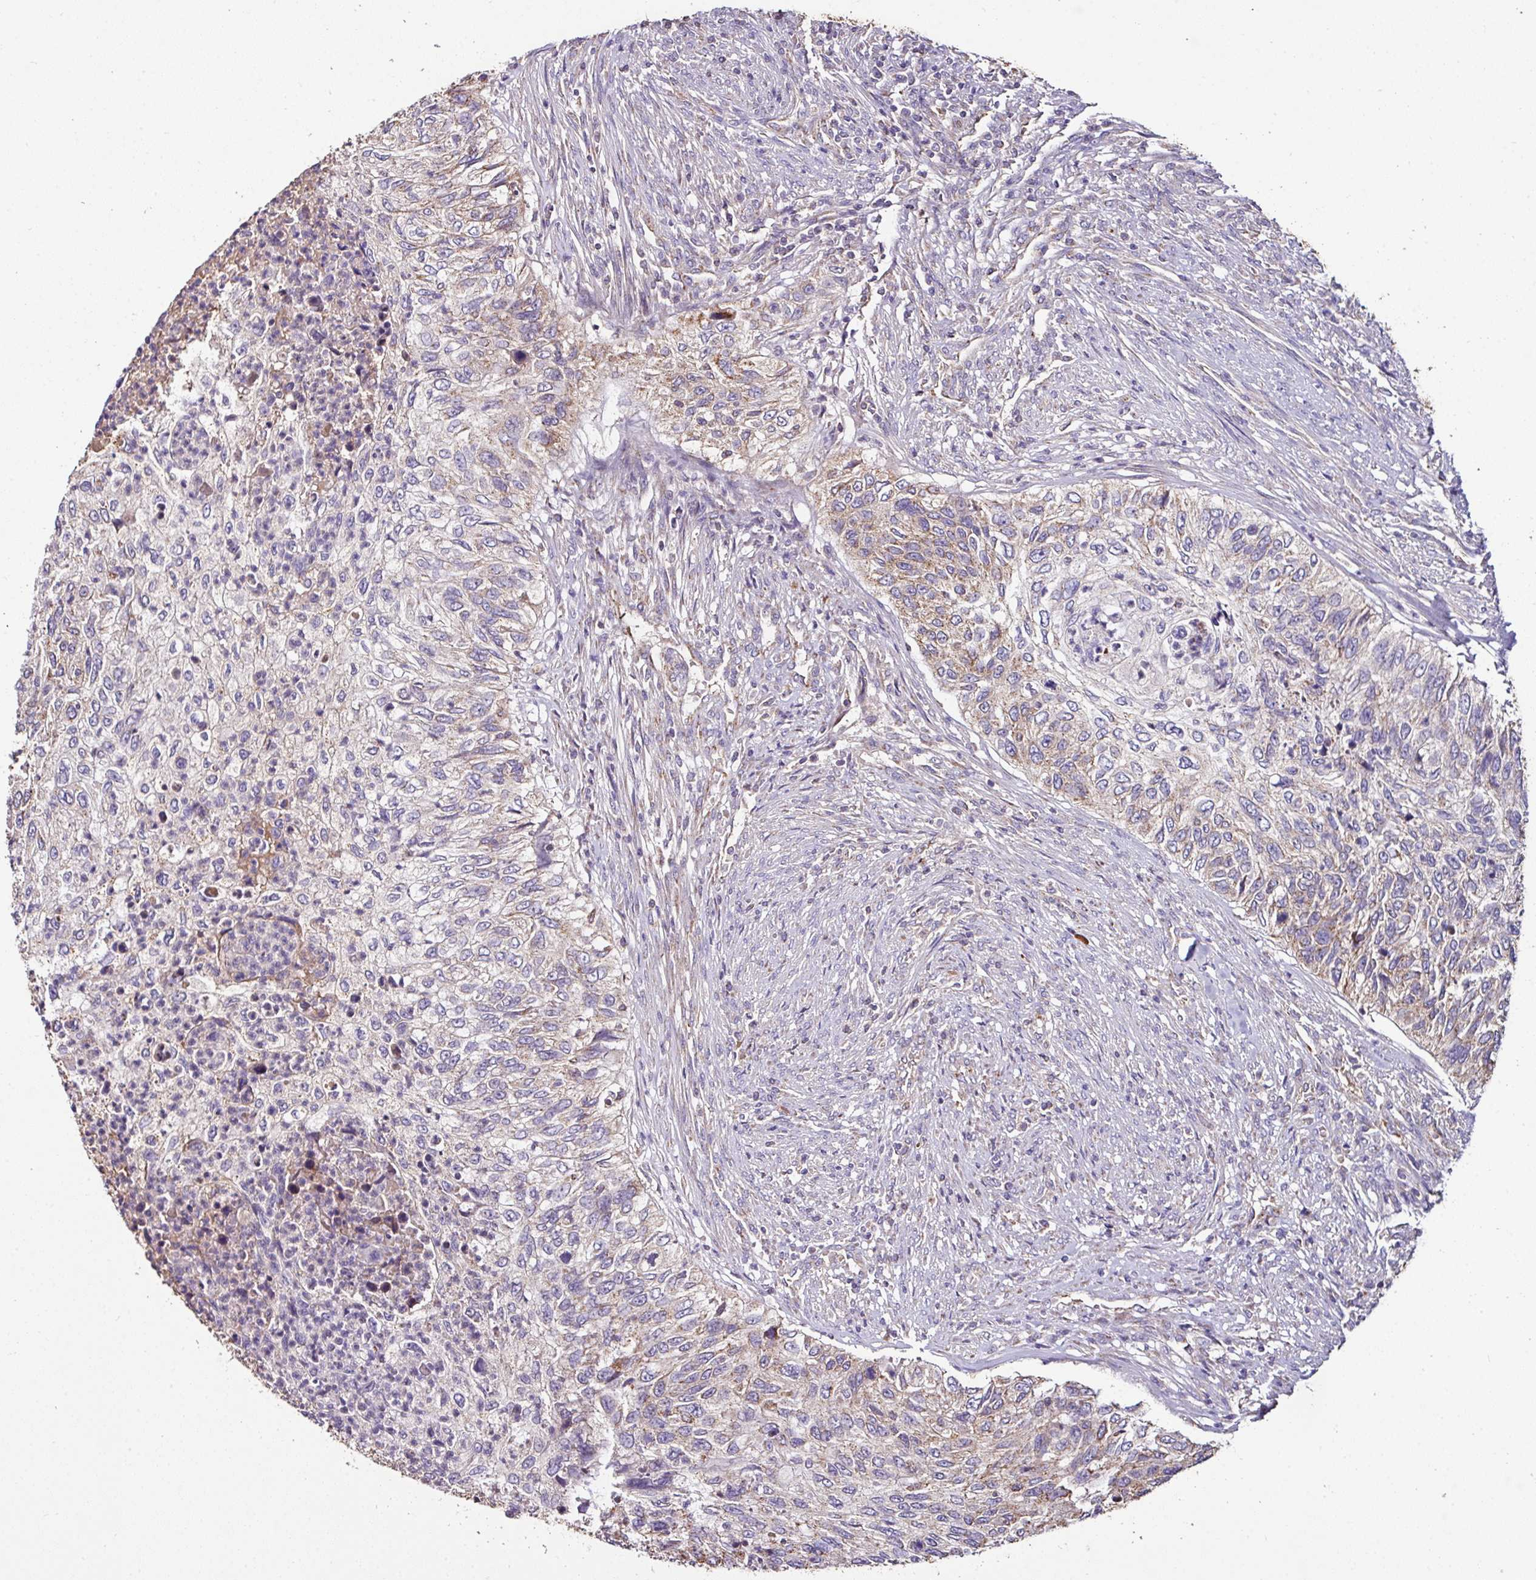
{"staining": {"intensity": "weak", "quantity": "25%-75%", "location": "cytoplasmic/membranous"}, "tissue": "urothelial cancer", "cell_type": "Tumor cells", "image_type": "cancer", "snomed": [{"axis": "morphology", "description": "Urothelial carcinoma, High grade"}, {"axis": "topography", "description": "Urinary bladder"}], "caption": "About 25%-75% of tumor cells in urothelial cancer reveal weak cytoplasmic/membranous protein staining as visualized by brown immunohistochemical staining.", "gene": "CPD", "patient": {"sex": "female", "age": 60}}